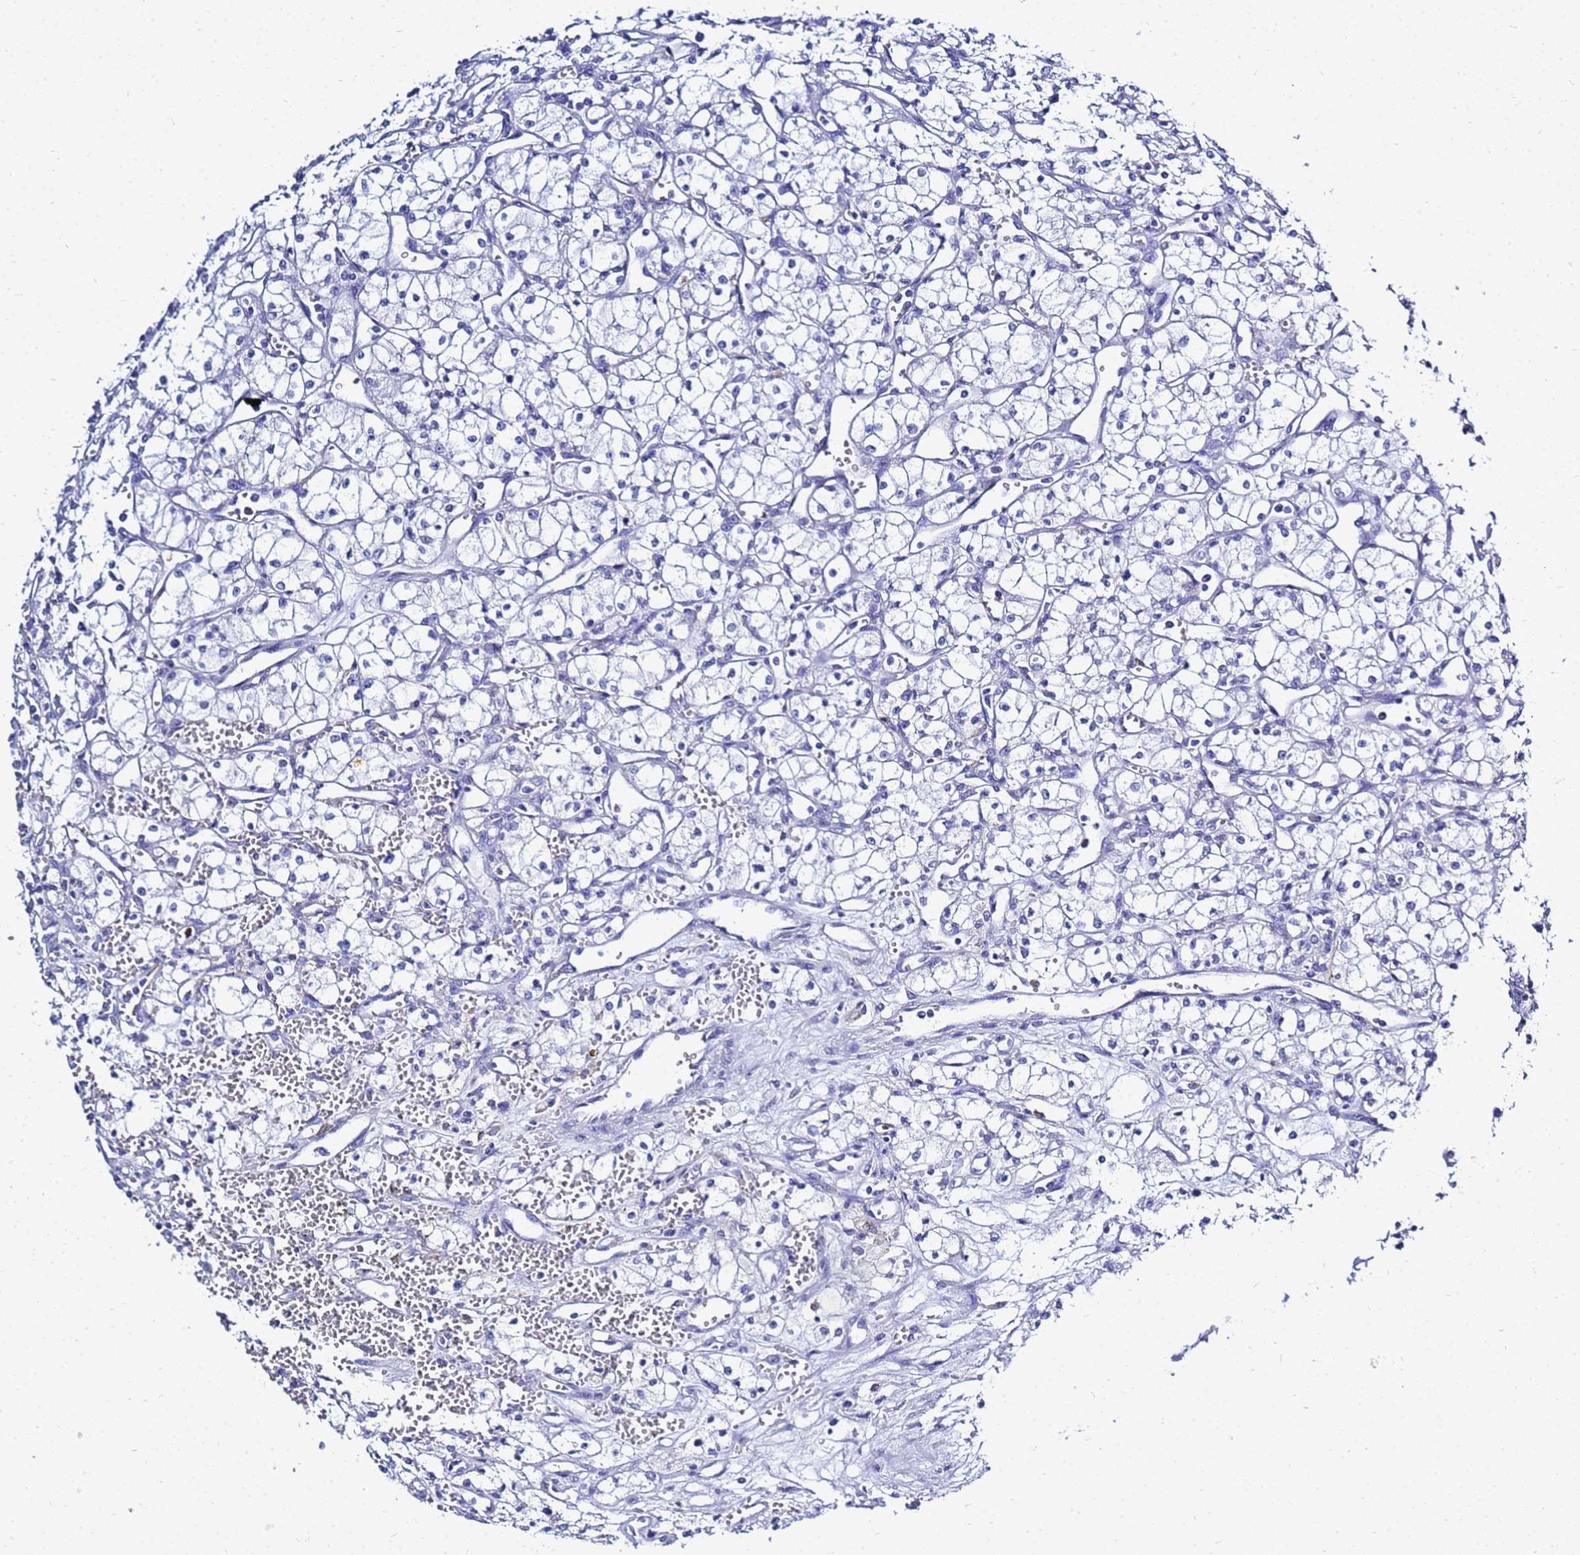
{"staining": {"intensity": "negative", "quantity": "none", "location": "none"}, "tissue": "renal cancer", "cell_type": "Tumor cells", "image_type": "cancer", "snomed": [{"axis": "morphology", "description": "Adenocarcinoma, NOS"}, {"axis": "topography", "description": "Kidney"}], "caption": "There is no significant staining in tumor cells of renal cancer. (DAB immunohistochemistry (IHC), high magnification).", "gene": "CSTA", "patient": {"sex": "male", "age": 59}}